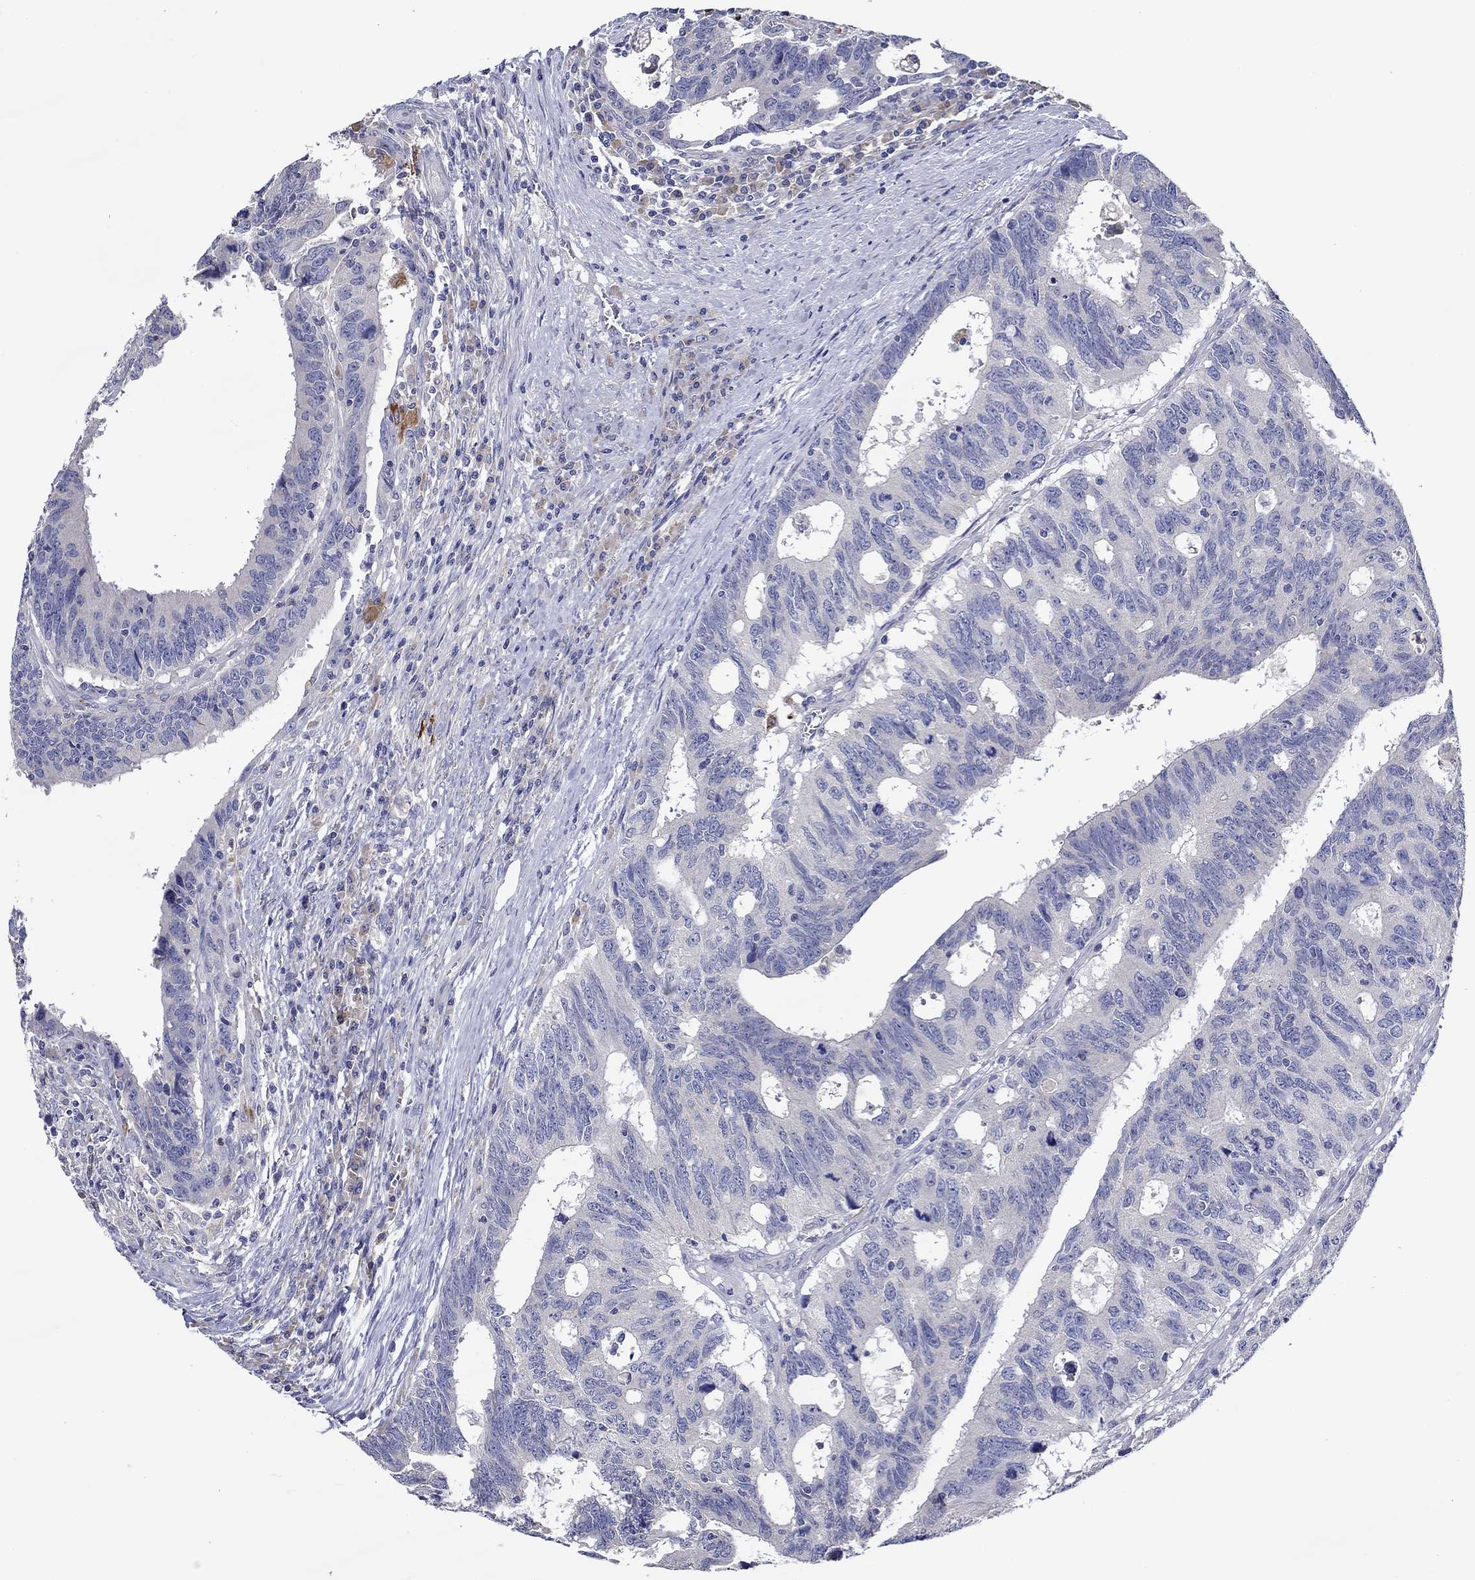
{"staining": {"intensity": "negative", "quantity": "none", "location": "none"}, "tissue": "colorectal cancer", "cell_type": "Tumor cells", "image_type": "cancer", "snomed": [{"axis": "morphology", "description": "Adenocarcinoma, NOS"}, {"axis": "topography", "description": "Colon"}], "caption": "A micrograph of adenocarcinoma (colorectal) stained for a protein reveals no brown staining in tumor cells.", "gene": "CHIT1", "patient": {"sex": "female", "age": 77}}